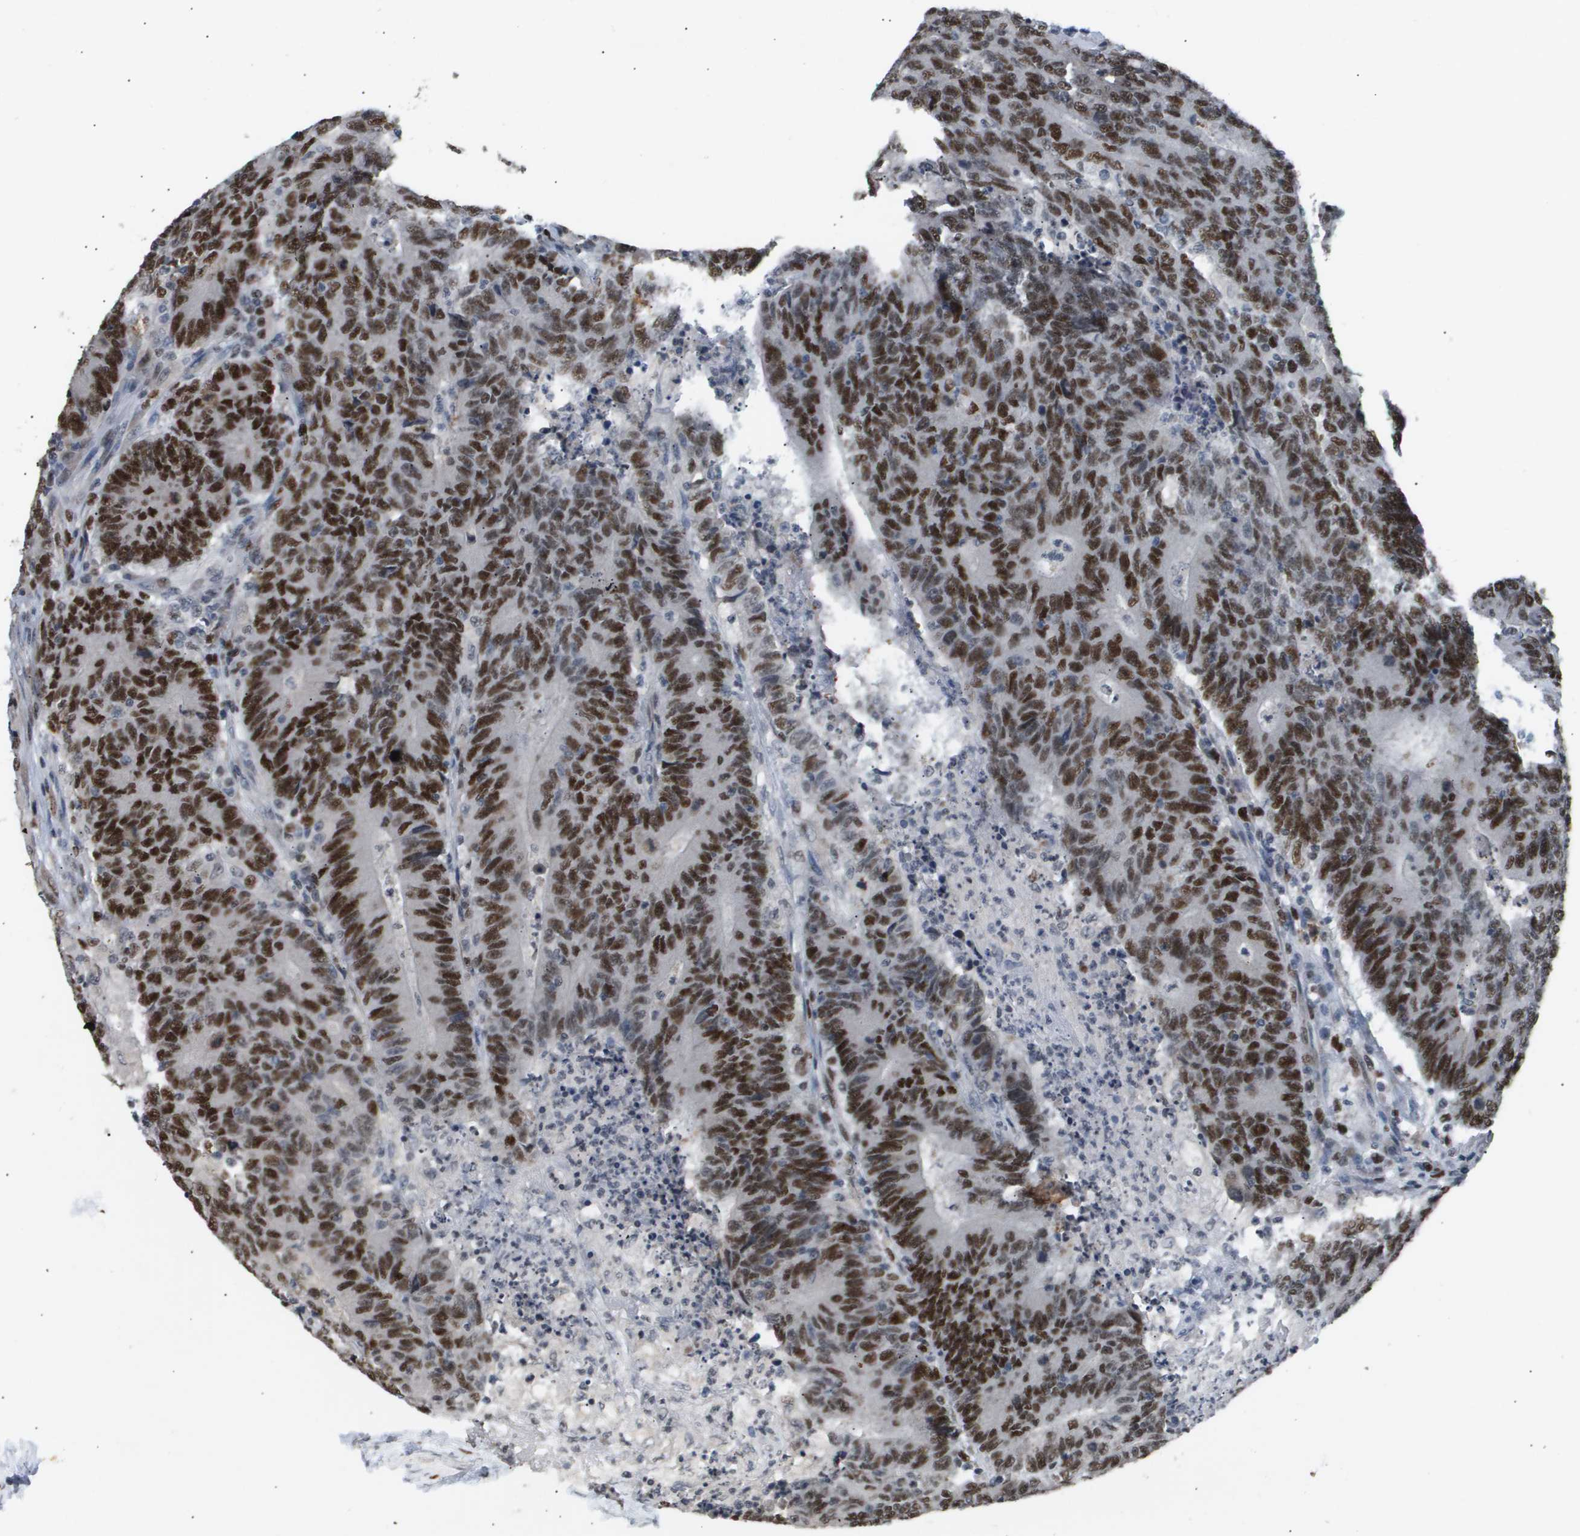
{"staining": {"intensity": "strong", "quantity": ">75%", "location": "nuclear"}, "tissue": "colorectal cancer", "cell_type": "Tumor cells", "image_type": "cancer", "snomed": [{"axis": "morphology", "description": "Normal tissue, NOS"}, {"axis": "morphology", "description": "Adenocarcinoma, NOS"}, {"axis": "topography", "description": "Colon"}], "caption": "DAB immunohistochemical staining of colorectal adenocarcinoma exhibits strong nuclear protein staining in approximately >75% of tumor cells. (brown staining indicates protein expression, while blue staining denotes nuclei).", "gene": "ANAPC2", "patient": {"sex": "female", "age": 75}}